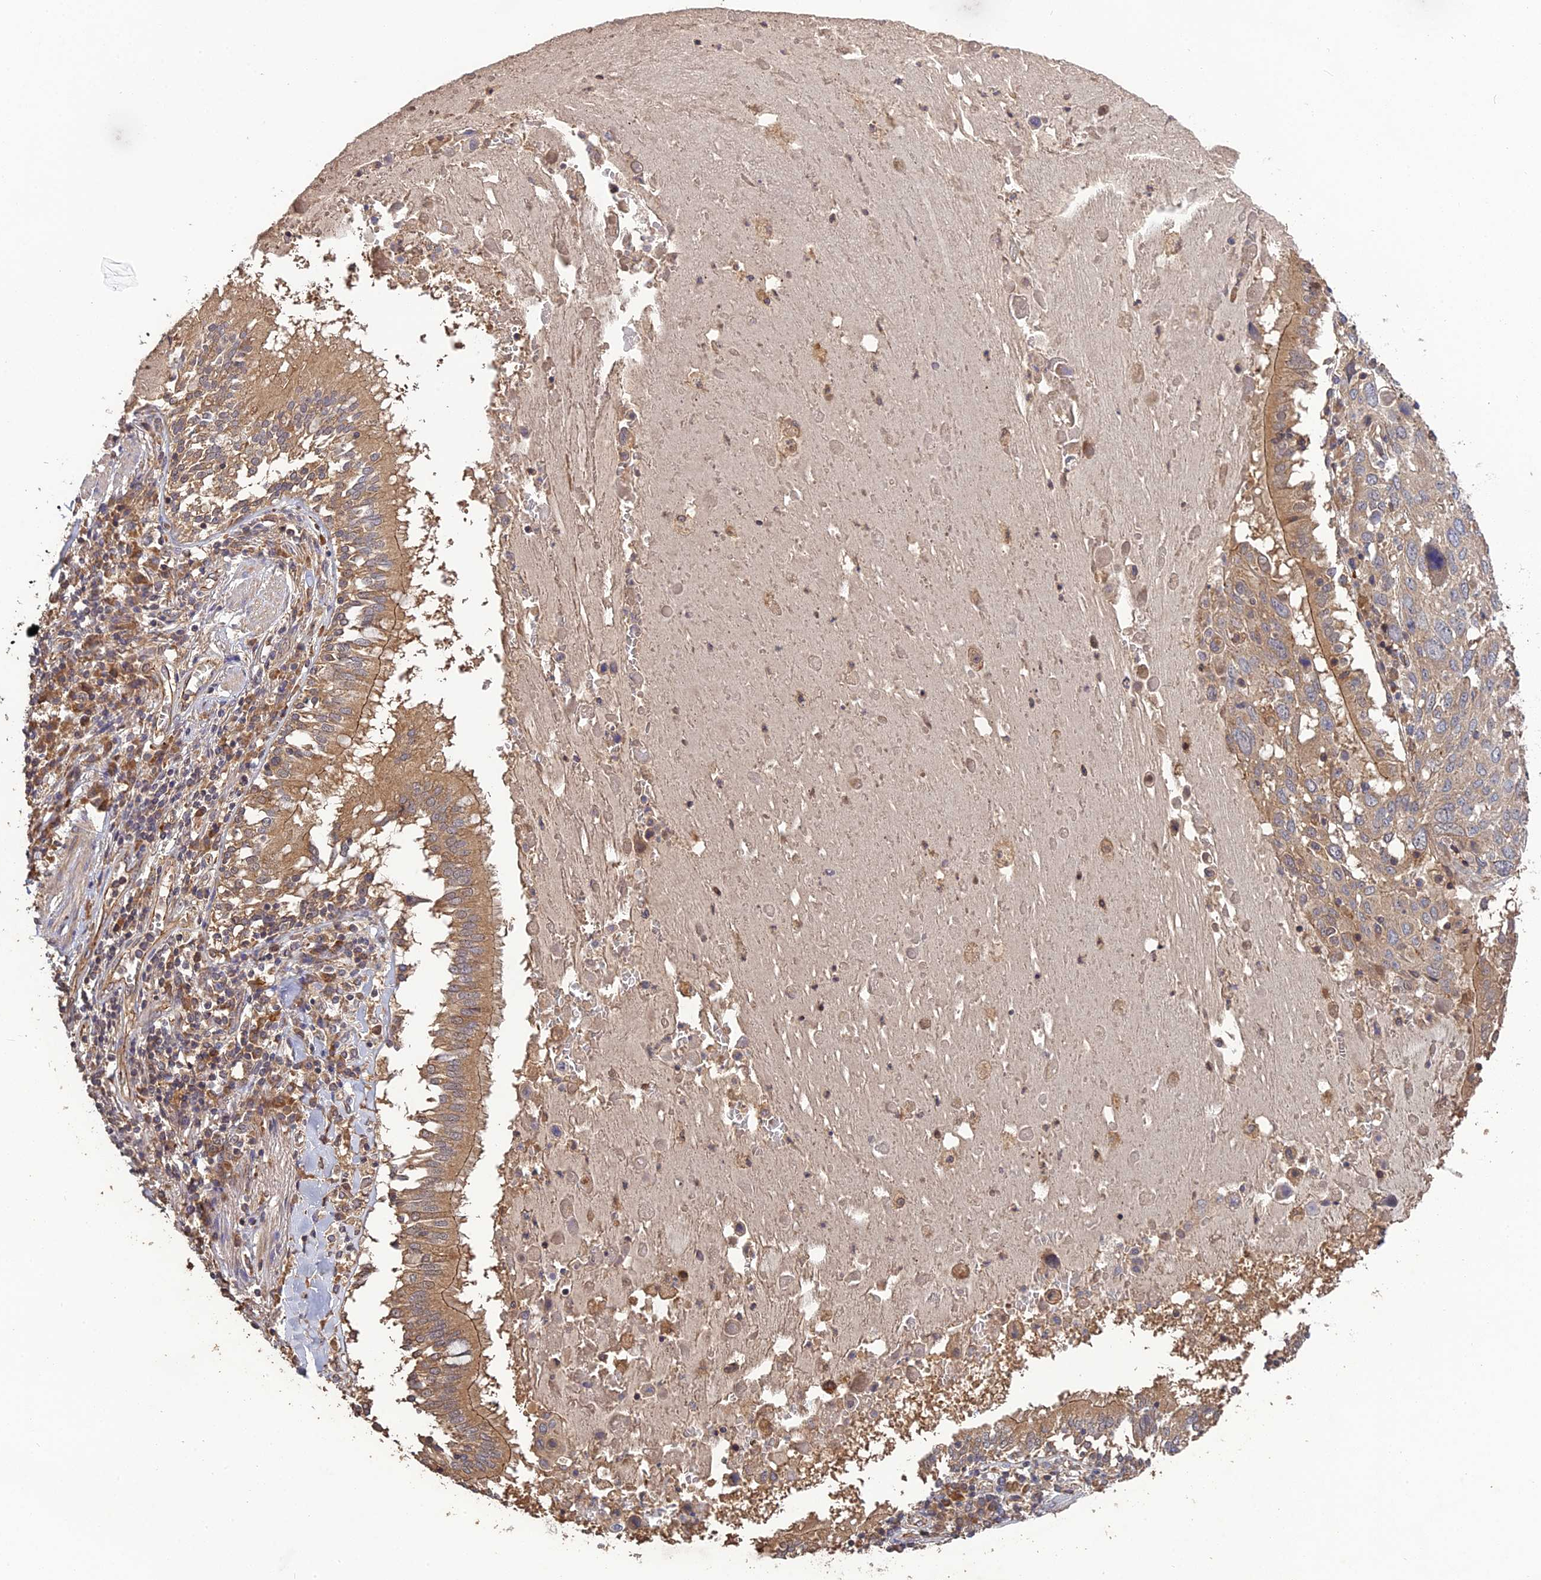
{"staining": {"intensity": "weak", "quantity": "<25%", "location": "cytoplasmic/membranous"}, "tissue": "lung cancer", "cell_type": "Tumor cells", "image_type": "cancer", "snomed": [{"axis": "morphology", "description": "Squamous cell carcinoma, NOS"}, {"axis": "topography", "description": "Lung"}], "caption": "Protein analysis of lung cancer reveals no significant staining in tumor cells.", "gene": "ARHGAP40", "patient": {"sex": "male", "age": 65}}